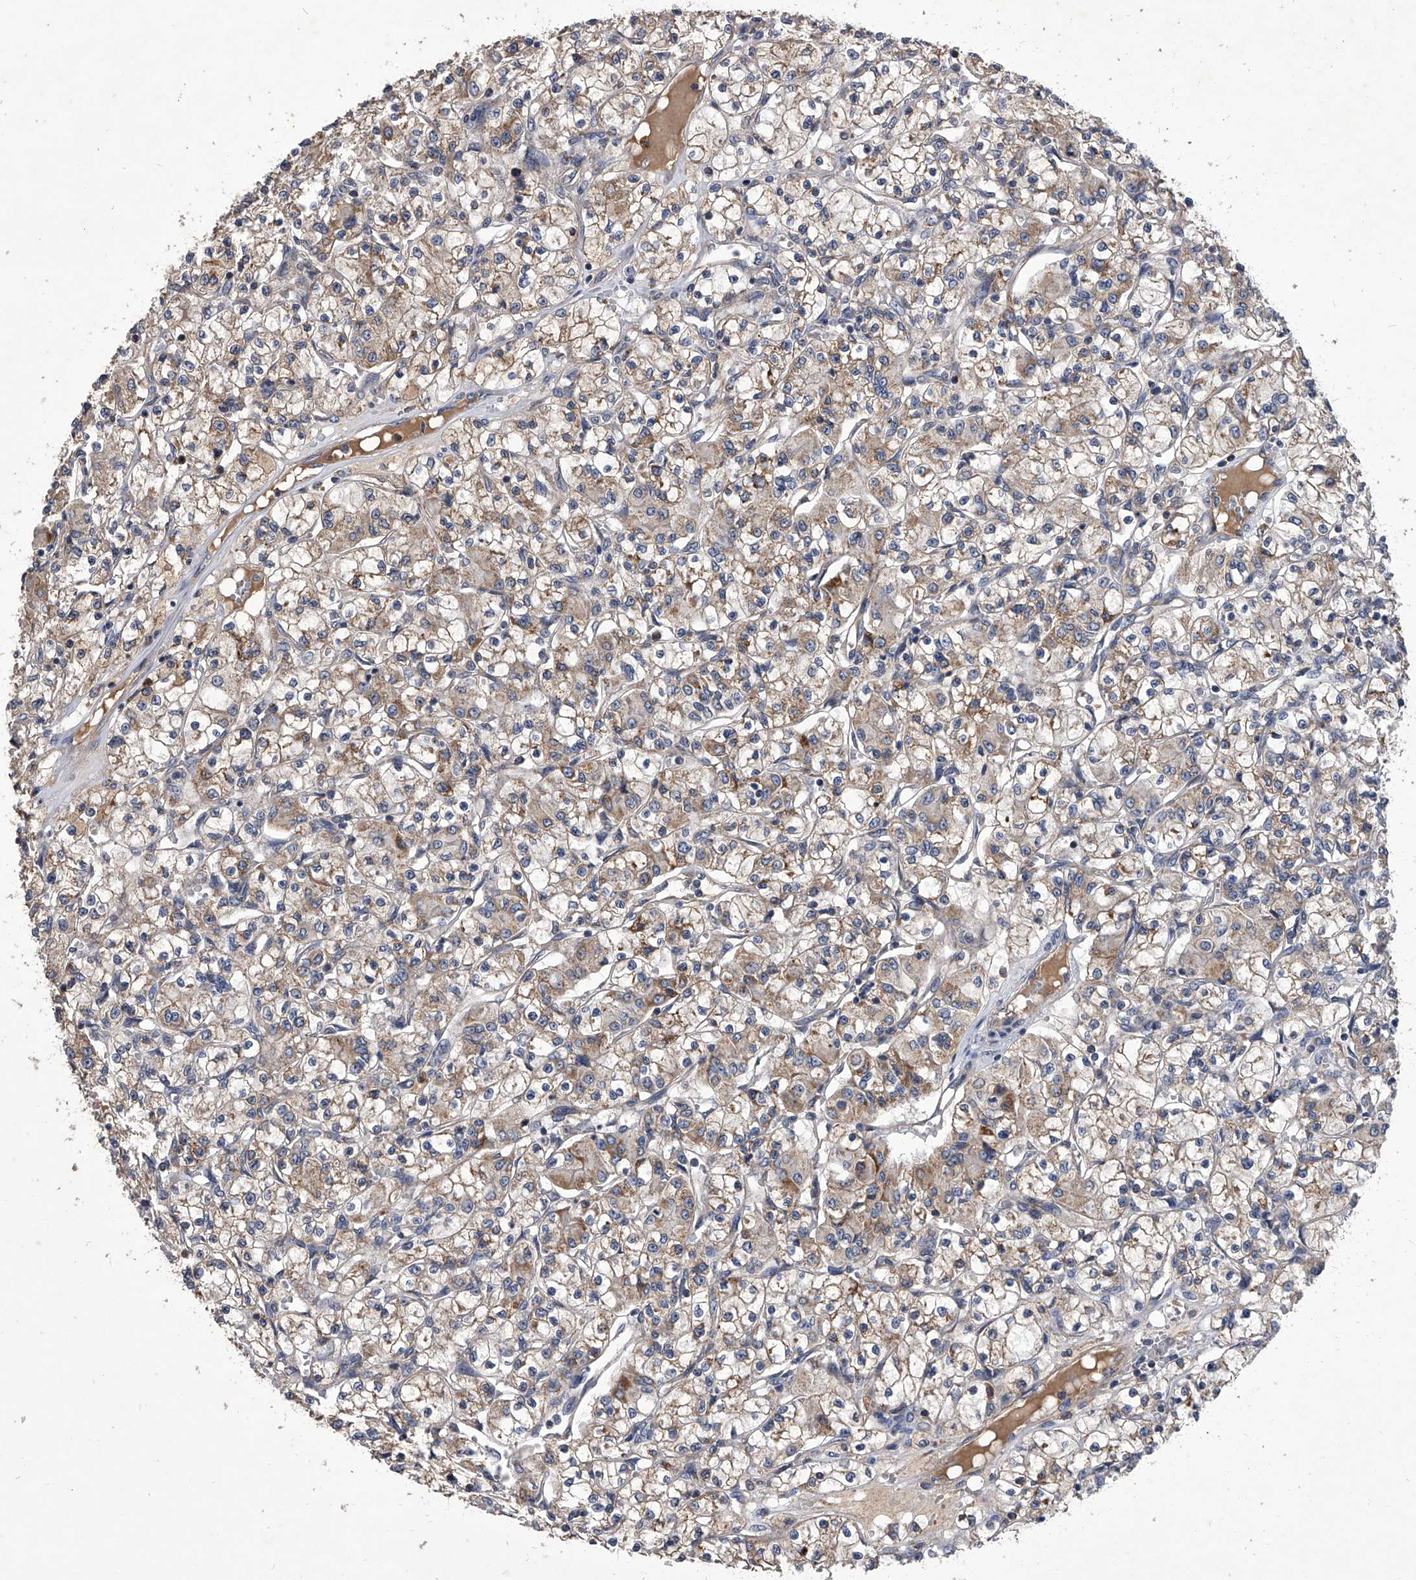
{"staining": {"intensity": "weak", "quantity": ">75%", "location": "cytoplasmic/membranous"}, "tissue": "renal cancer", "cell_type": "Tumor cells", "image_type": "cancer", "snomed": [{"axis": "morphology", "description": "Adenocarcinoma, NOS"}, {"axis": "topography", "description": "Kidney"}], "caption": "Brown immunohistochemical staining in human renal adenocarcinoma demonstrates weak cytoplasmic/membranous positivity in approximately >75% of tumor cells. The staining was performed using DAB (3,3'-diaminobenzidine), with brown indicating positive protein expression. Nuclei are stained blue with hematoxylin.", "gene": "NRP1", "patient": {"sex": "female", "age": 59}}